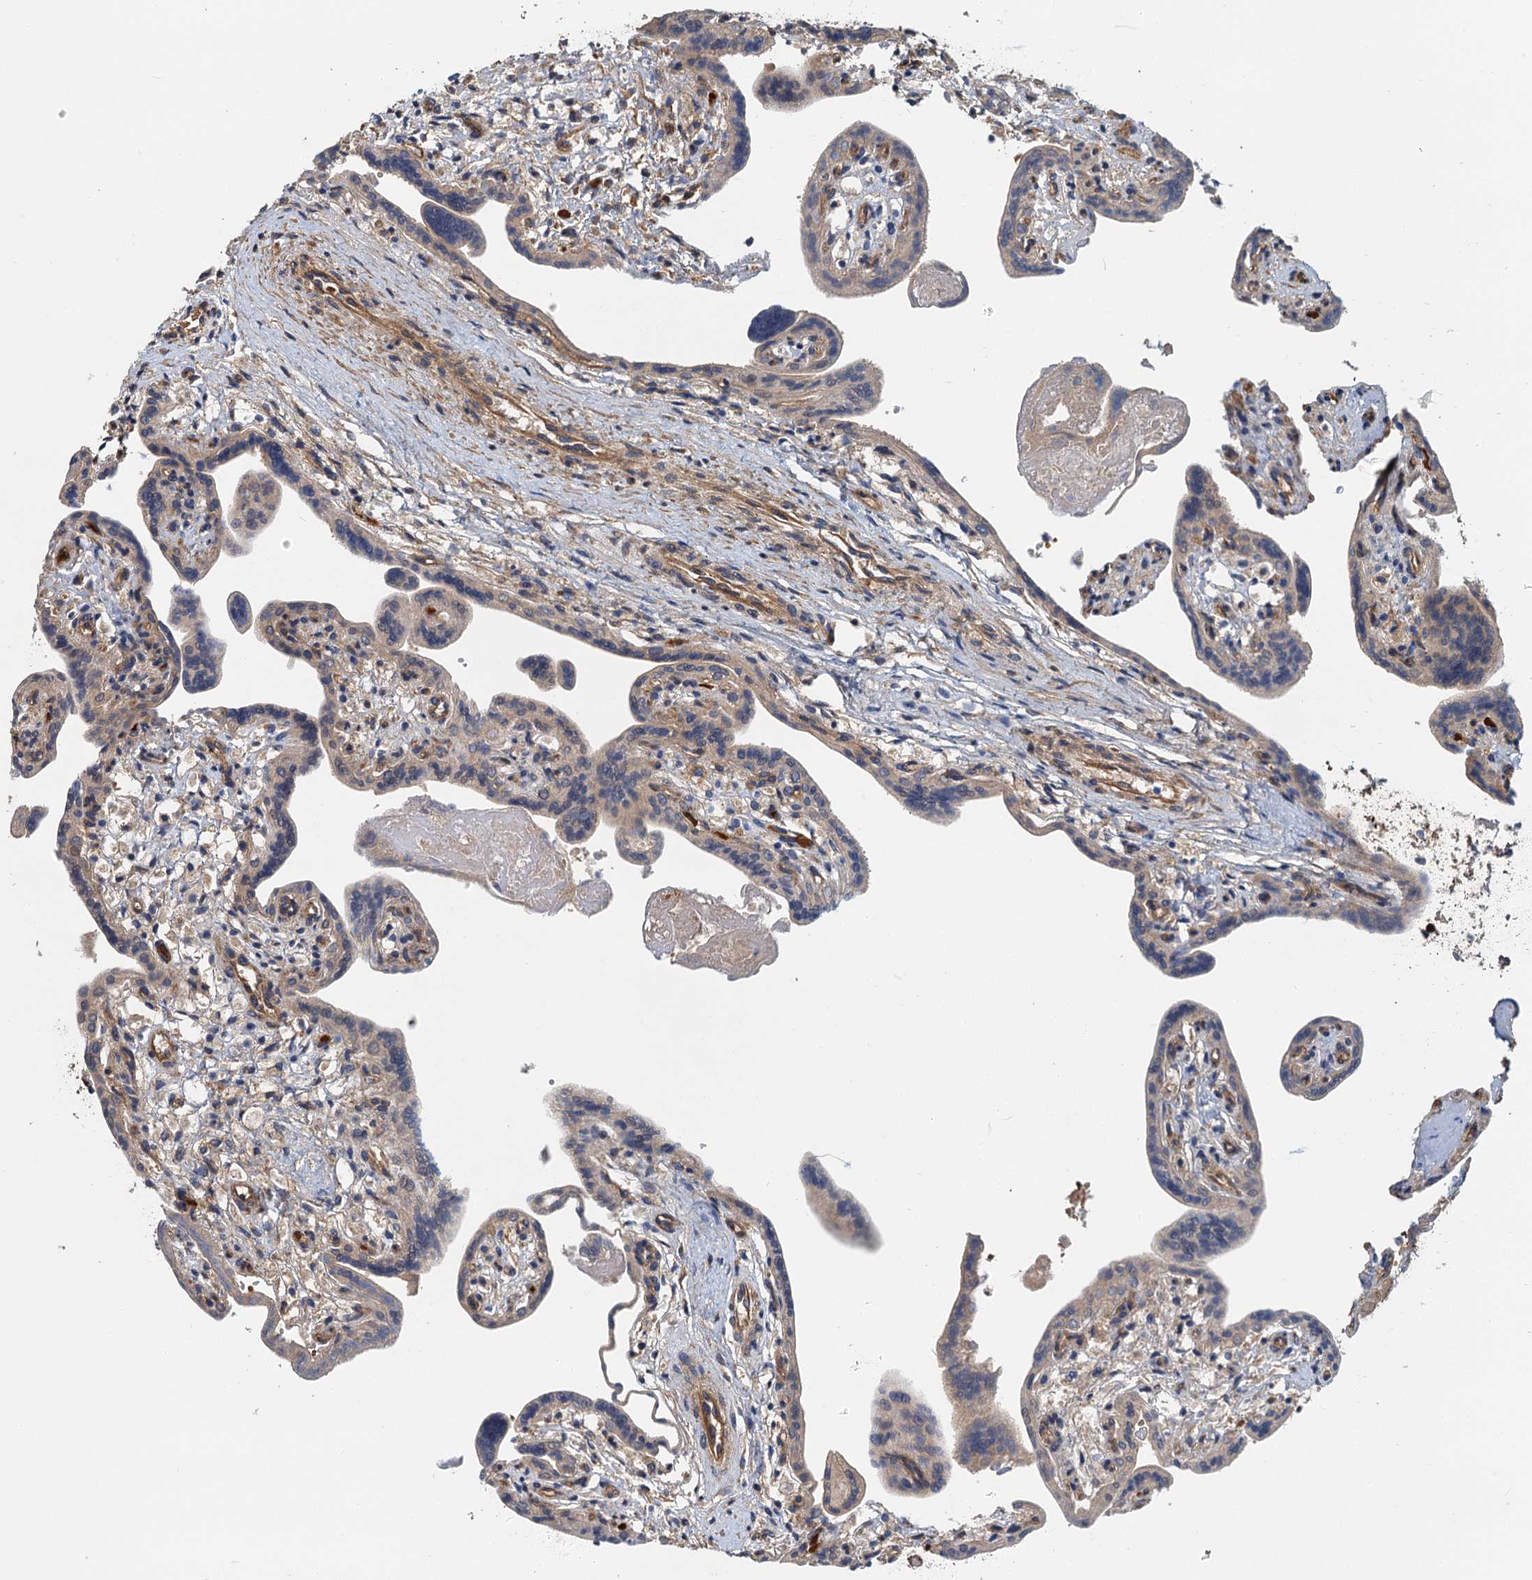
{"staining": {"intensity": "weak", "quantity": "25%-75%", "location": "cytoplasmic/membranous"}, "tissue": "placenta", "cell_type": "Decidual cells", "image_type": "normal", "snomed": [{"axis": "morphology", "description": "Normal tissue, NOS"}, {"axis": "topography", "description": "Placenta"}], "caption": "Placenta stained with IHC reveals weak cytoplasmic/membranous staining in approximately 25%-75% of decidual cells. The protein is stained brown, and the nuclei are stained in blue (DAB (3,3'-diaminobenzidine) IHC with brightfield microscopy, high magnification).", "gene": "ROGDI", "patient": {"sex": "female", "age": 37}}